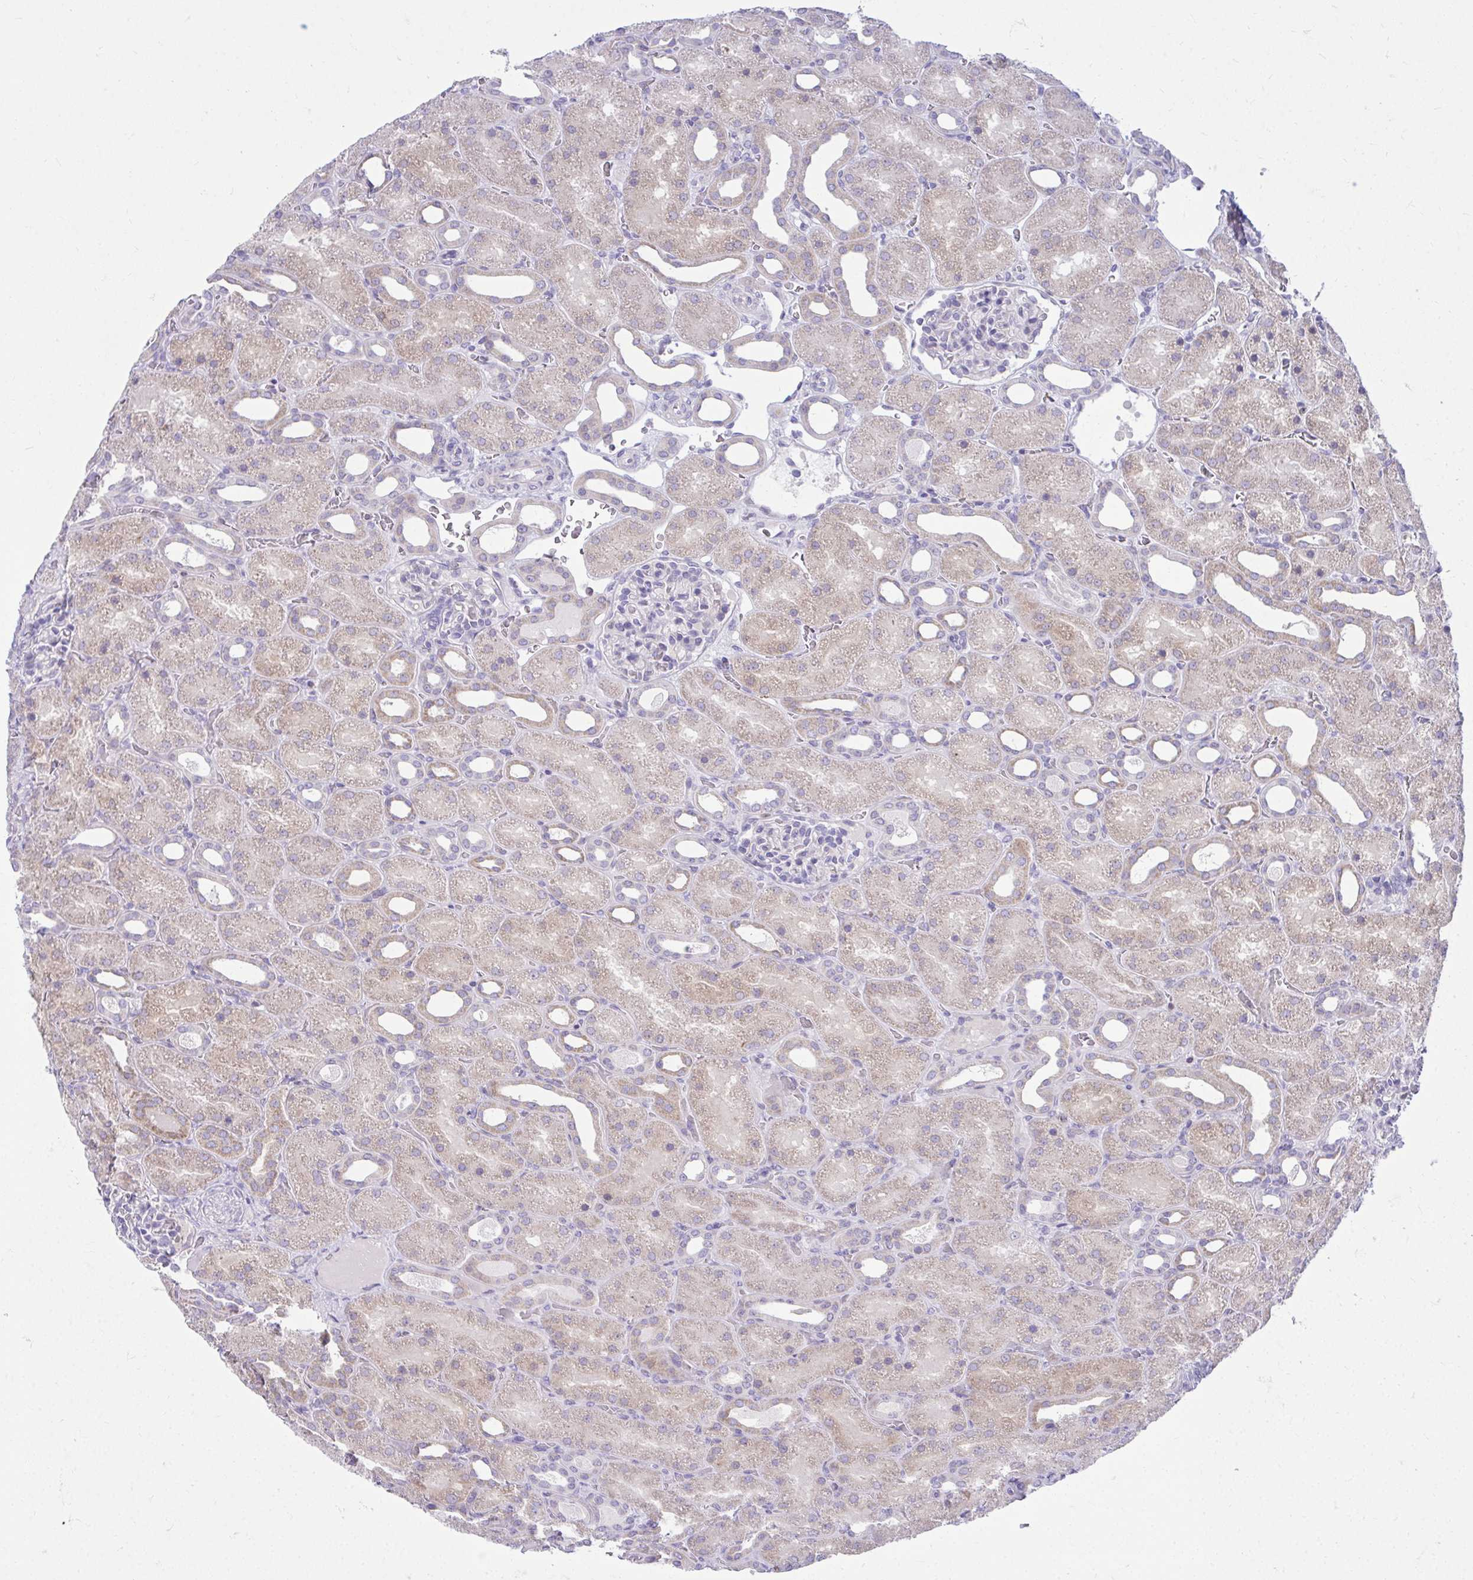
{"staining": {"intensity": "negative", "quantity": "none", "location": "none"}, "tissue": "kidney", "cell_type": "Cells in glomeruli", "image_type": "normal", "snomed": [{"axis": "morphology", "description": "Normal tissue, NOS"}, {"axis": "topography", "description": "Kidney"}], "caption": "DAB (3,3'-diaminobenzidine) immunohistochemical staining of unremarkable human kidney shows no significant positivity in cells in glomeruli. (Brightfield microscopy of DAB IHC at high magnification).", "gene": "OR7A5", "patient": {"sex": "male", "age": 2}}